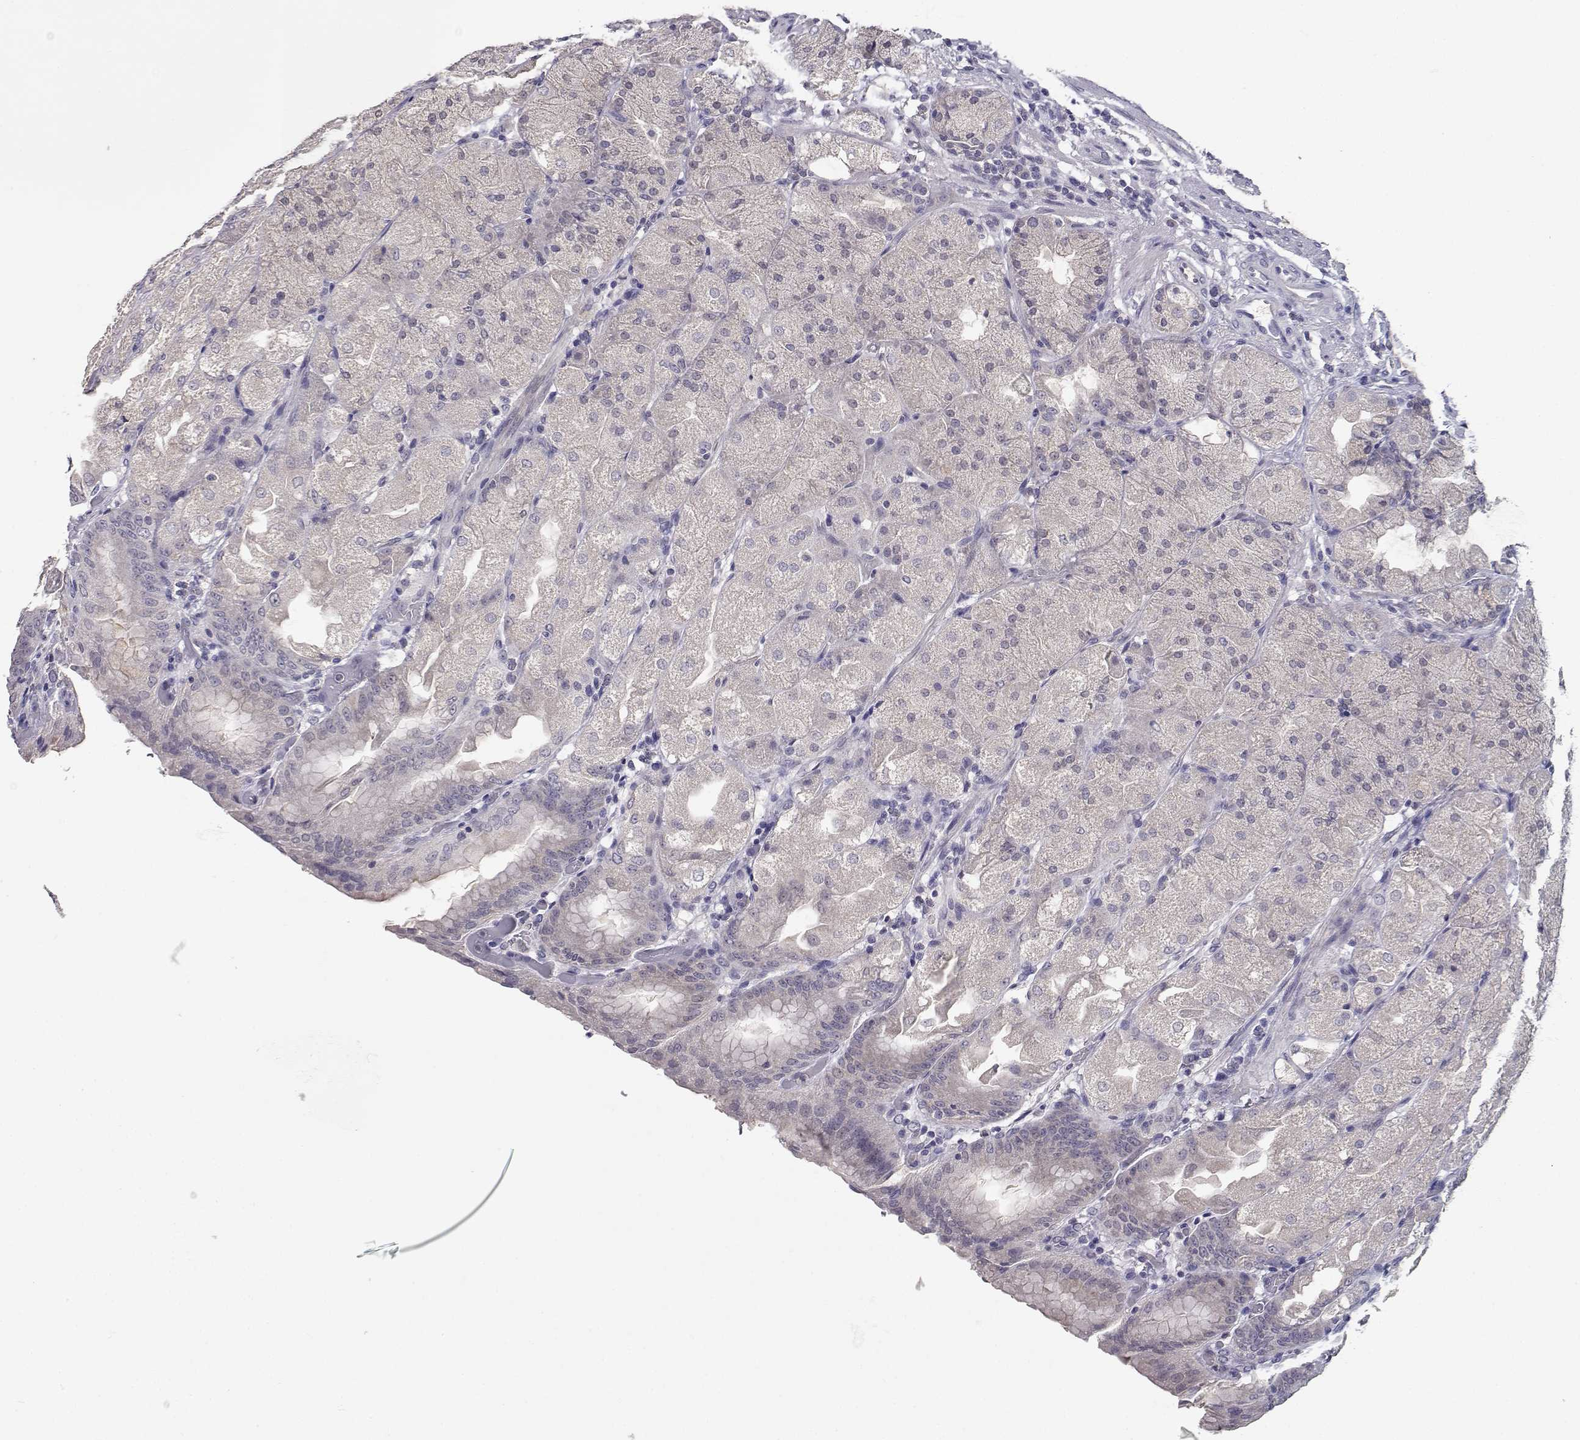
{"staining": {"intensity": "negative", "quantity": "none", "location": "none"}, "tissue": "stomach", "cell_type": "Glandular cells", "image_type": "normal", "snomed": [{"axis": "morphology", "description": "Normal tissue, NOS"}, {"axis": "topography", "description": "Stomach, upper"}, {"axis": "topography", "description": "Stomach"}, {"axis": "topography", "description": "Stomach, lower"}], "caption": "Image shows no significant protein expression in glandular cells of normal stomach. (DAB (3,3'-diaminobenzidine) immunohistochemistry visualized using brightfield microscopy, high magnification).", "gene": "SLC6A3", "patient": {"sex": "male", "age": 62}}